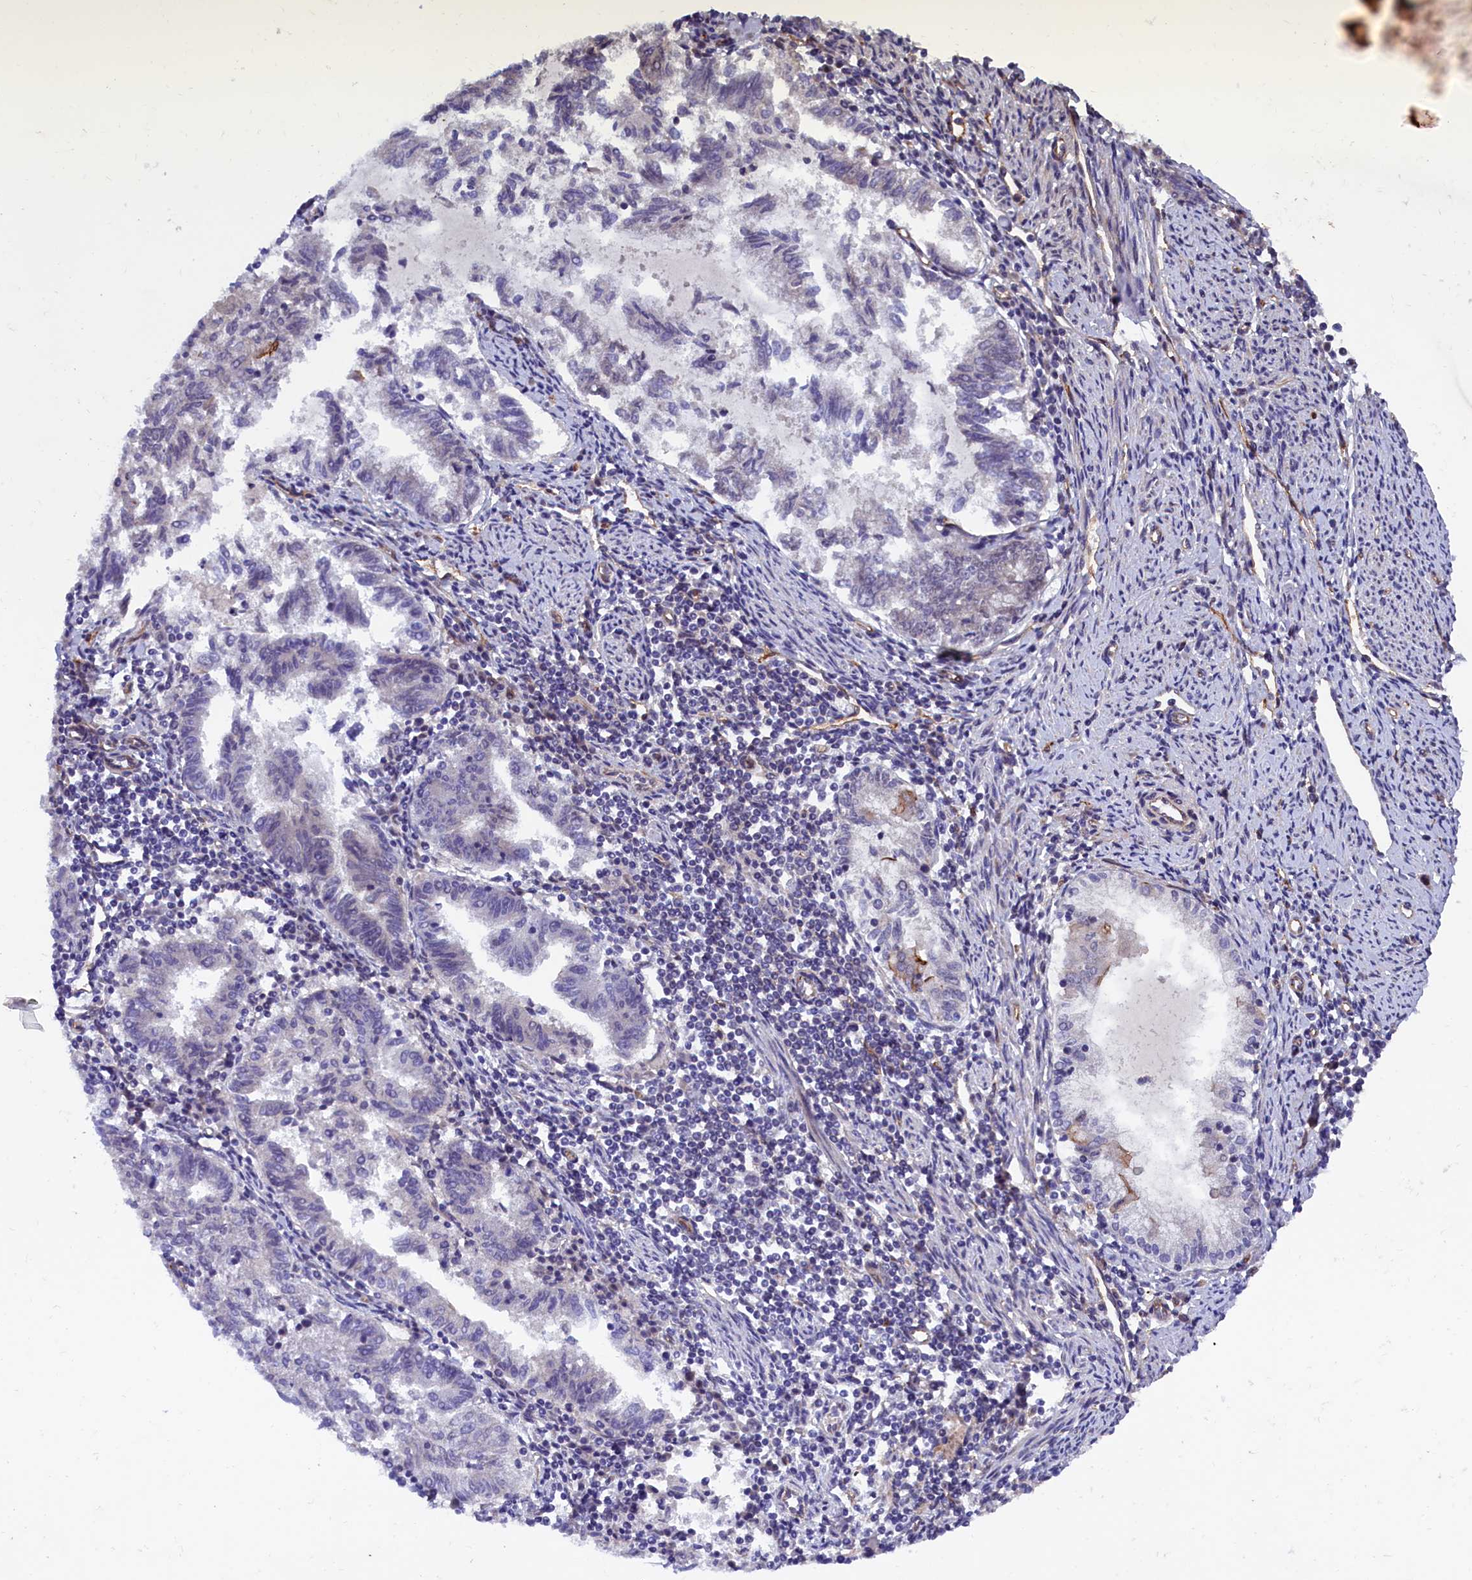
{"staining": {"intensity": "negative", "quantity": "none", "location": "none"}, "tissue": "endometrial cancer", "cell_type": "Tumor cells", "image_type": "cancer", "snomed": [{"axis": "morphology", "description": "Adenocarcinoma, NOS"}, {"axis": "topography", "description": "Endometrium"}], "caption": "Endometrial cancer (adenocarcinoma) stained for a protein using immunohistochemistry (IHC) demonstrates no expression tumor cells.", "gene": "ARL14EP", "patient": {"sex": "female", "age": 79}}